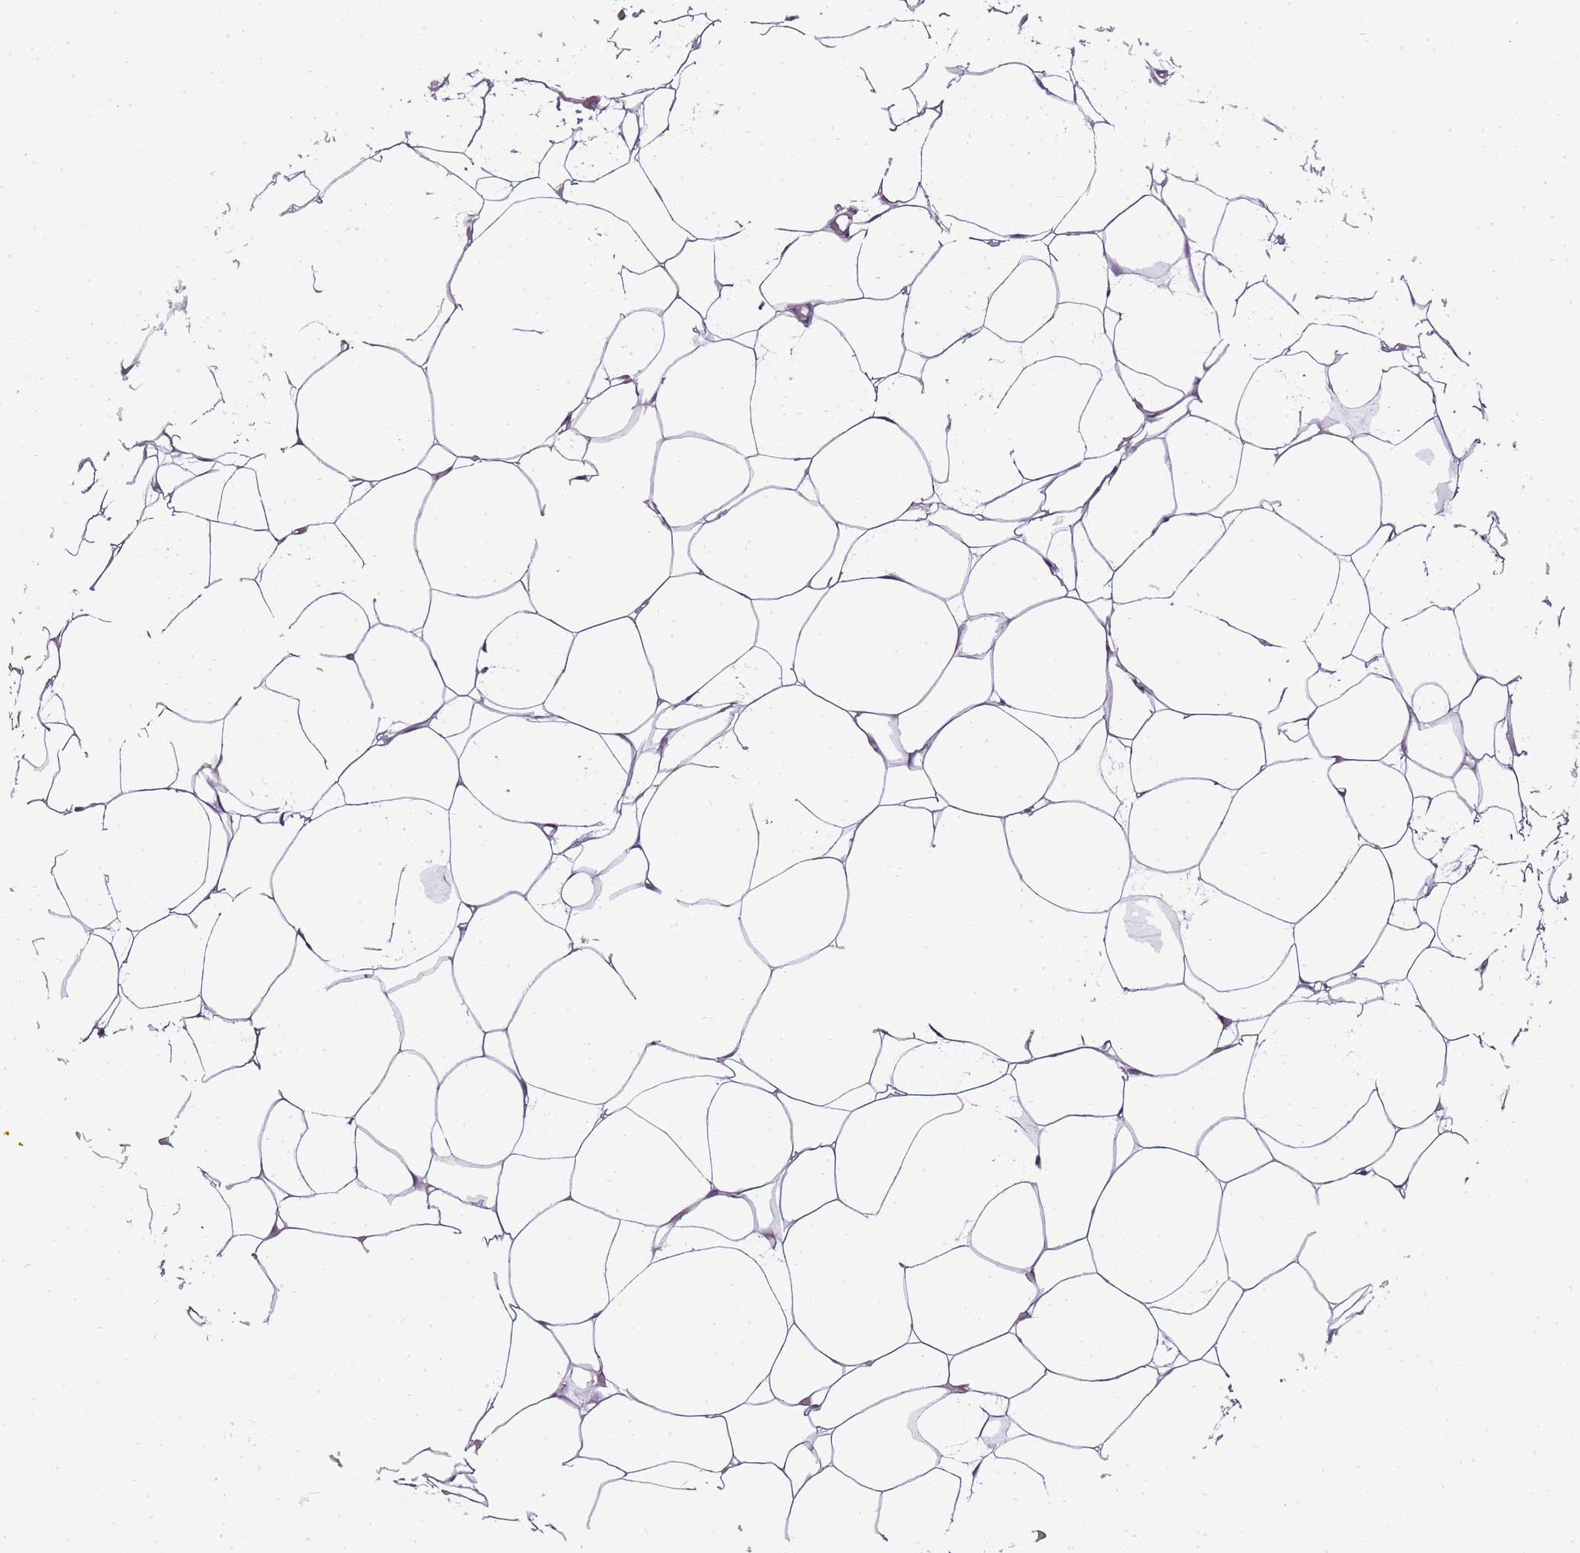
{"staining": {"intensity": "negative", "quantity": "none", "location": "none"}, "tissue": "adipose tissue", "cell_type": "Adipocytes", "image_type": "normal", "snomed": [{"axis": "morphology", "description": "Normal tissue, NOS"}, {"axis": "topography", "description": "Breast"}], "caption": "Adipocytes show no significant positivity in benign adipose tissue. (Brightfield microscopy of DAB (3,3'-diaminobenzidine) IHC at high magnification).", "gene": "ZBP1", "patient": {"sex": "female", "age": 23}}